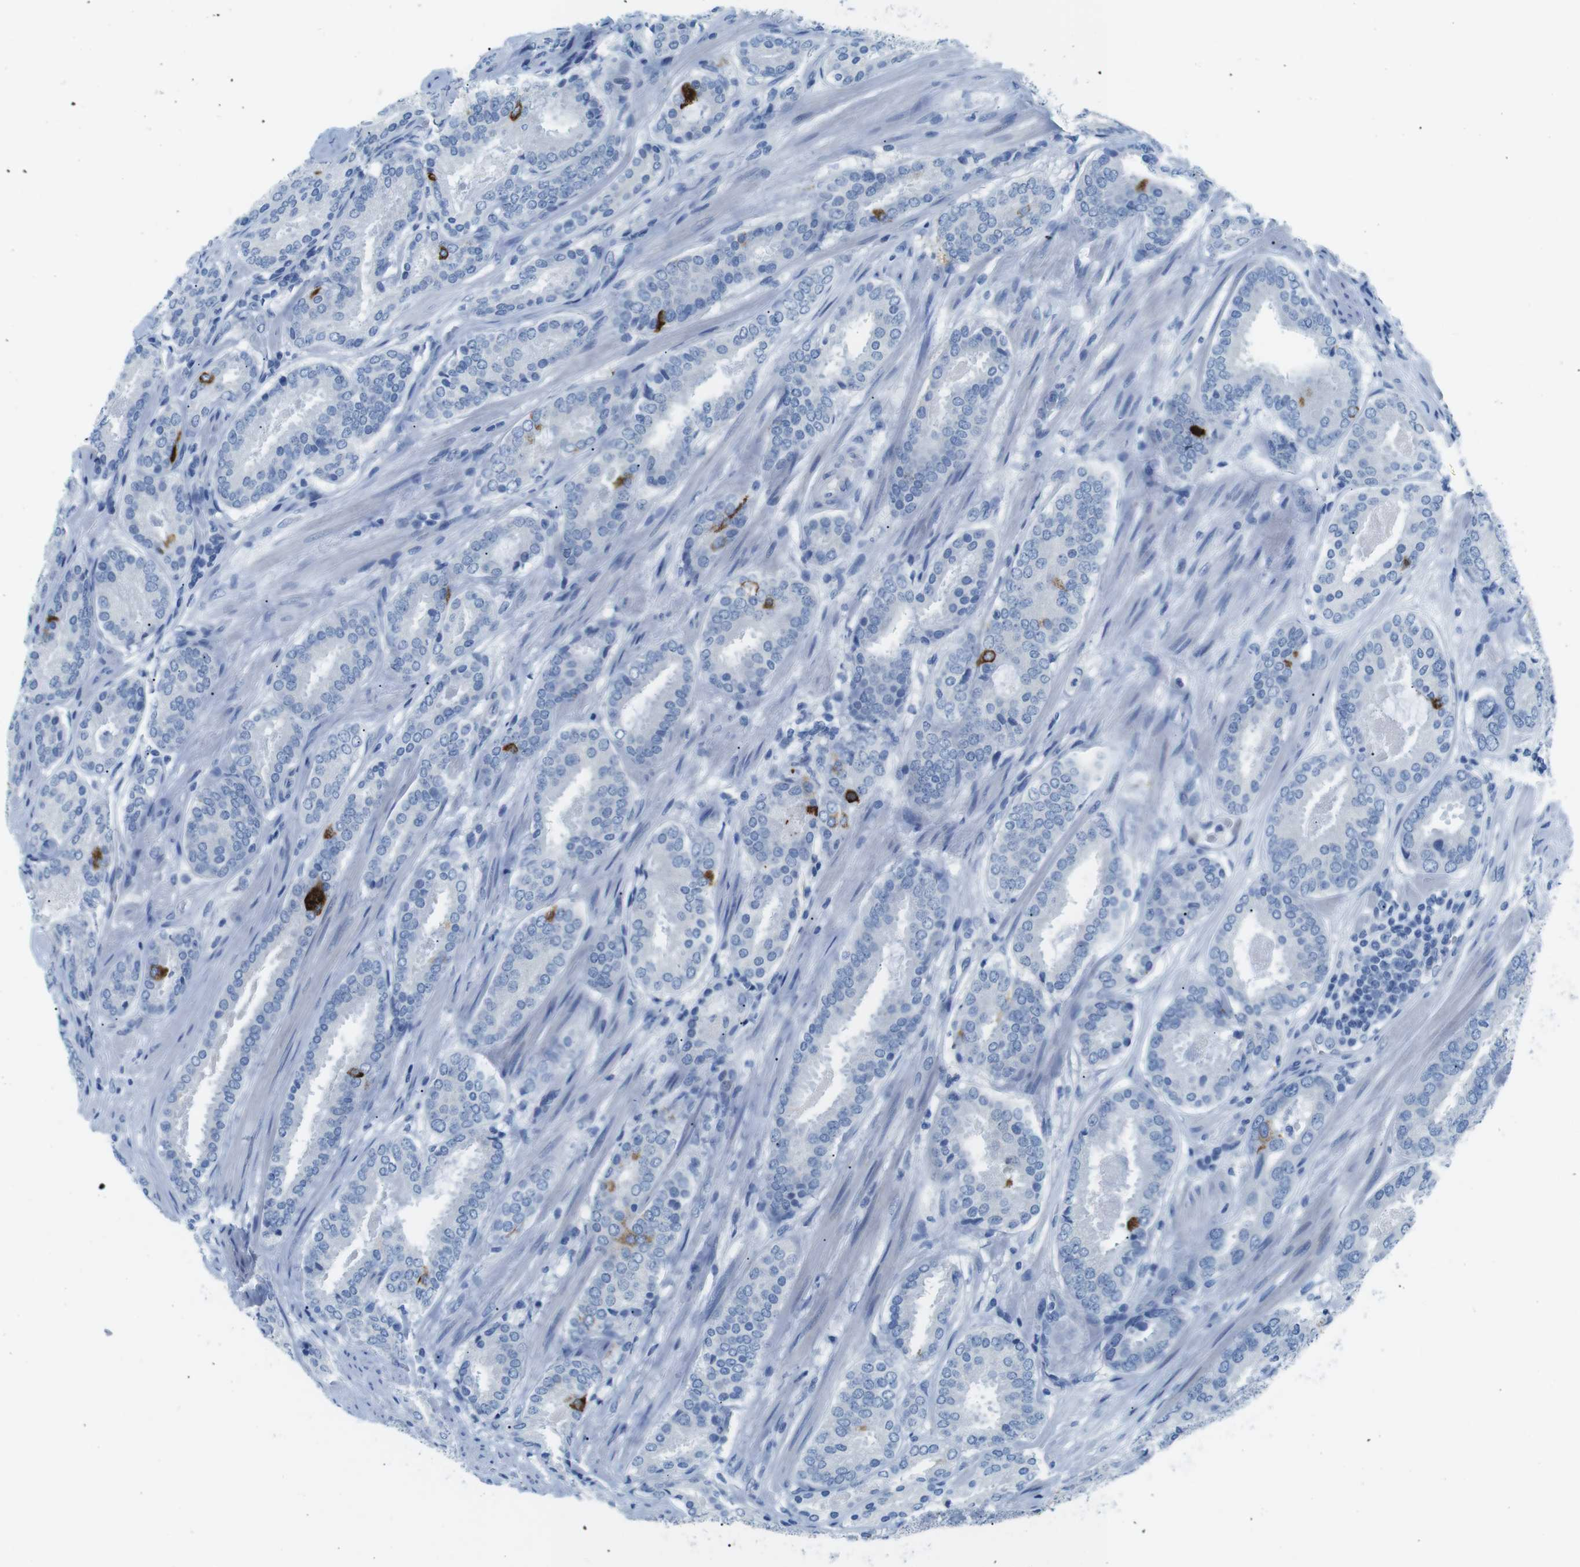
{"staining": {"intensity": "strong", "quantity": "<25%", "location": "cytoplasmic/membranous"}, "tissue": "prostate cancer", "cell_type": "Tumor cells", "image_type": "cancer", "snomed": [{"axis": "morphology", "description": "Adenocarcinoma, Low grade"}, {"axis": "topography", "description": "Prostate"}], "caption": "This micrograph reveals IHC staining of human prostate cancer (low-grade adenocarcinoma), with medium strong cytoplasmic/membranous expression in approximately <25% of tumor cells.", "gene": "MUC2", "patient": {"sex": "male", "age": 69}}